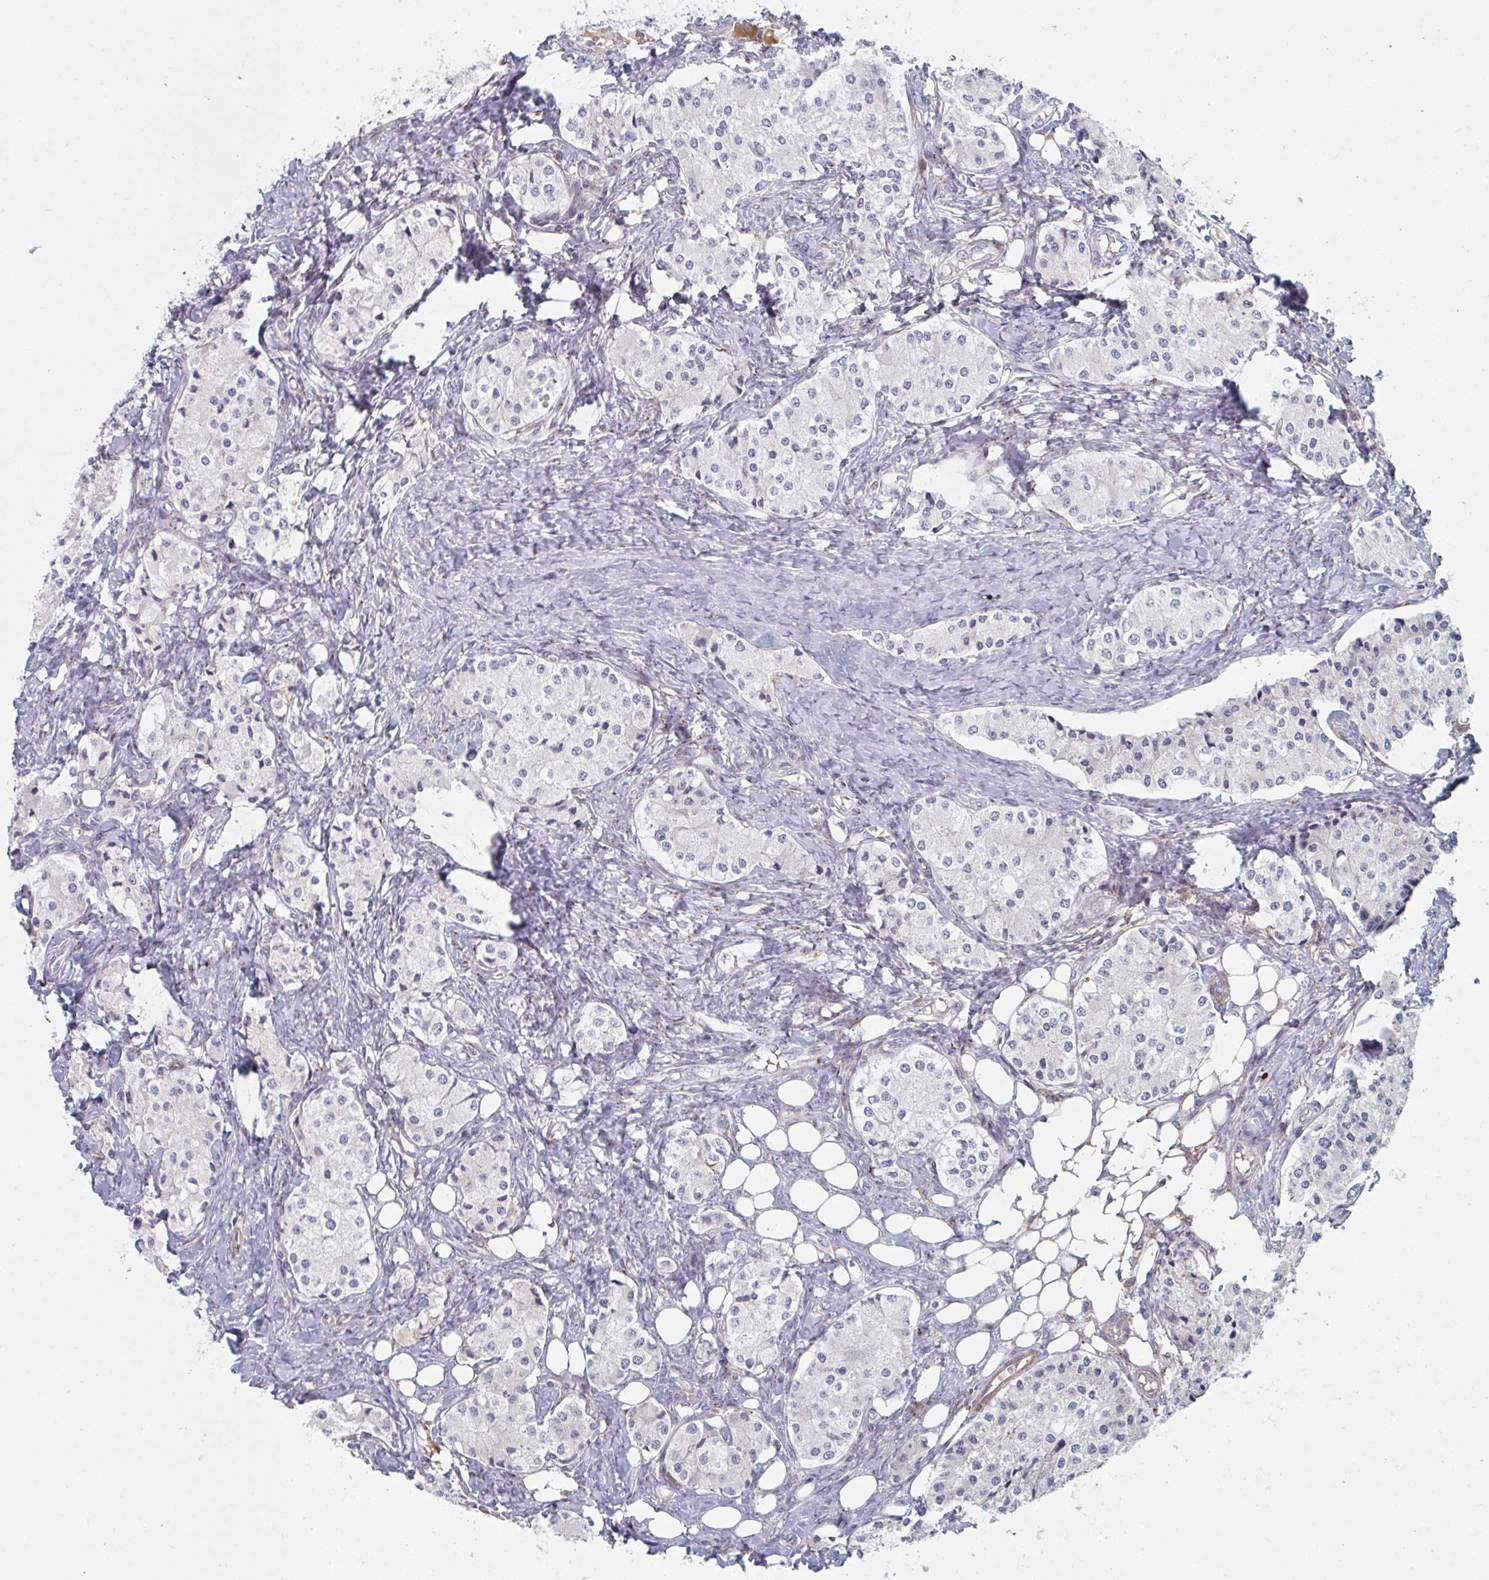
{"staining": {"intensity": "negative", "quantity": "none", "location": "none"}, "tissue": "carcinoid", "cell_type": "Tumor cells", "image_type": "cancer", "snomed": [{"axis": "morphology", "description": "Carcinoid, malignant, NOS"}, {"axis": "topography", "description": "Colon"}], "caption": "An image of human carcinoid is negative for staining in tumor cells.", "gene": "PSMG1", "patient": {"sex": "female", "age": 52}}